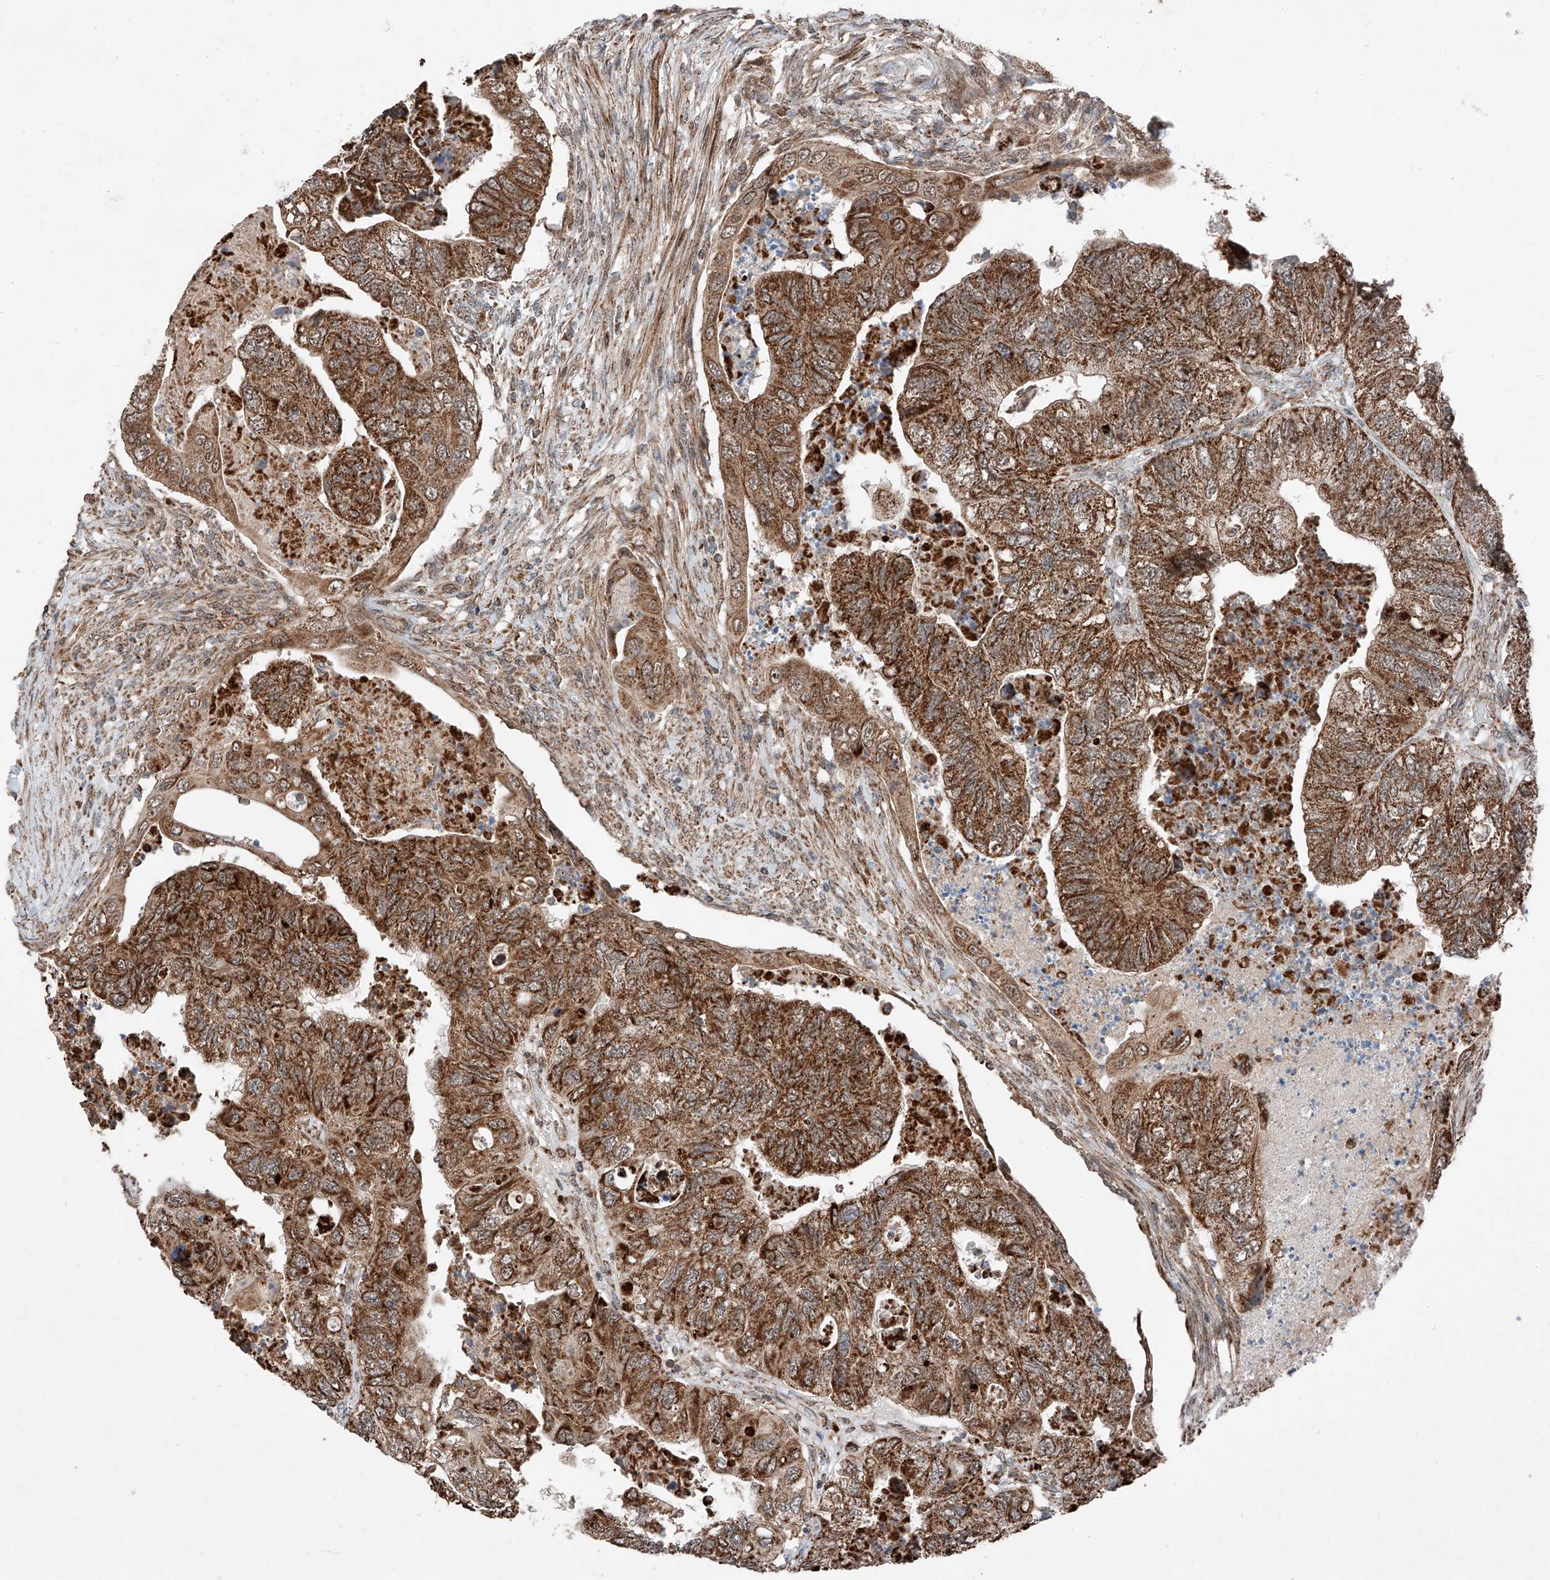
{"staining": {"intensity": "strong", "quantity": ">75%", "location": "cytoplasmic/membranous"}, "tissue": "colorectal cancer", "cell_type": "Tumor cells", "image_type": "cancer", "snomed": [{"axis": "morphology", "description": "Adenocarcinoma, NOS"}, {"axis": "topography", "description": "Rectum"}], "caption": "Protein expression analysis of human adenocarcinoma (colorectal) reveals strong cytoplasmic/membranous positivity in approximately >75% of tumor cells.", "gene": "ZSCAN29", "patient": {"sex": "male", "age": 63}}